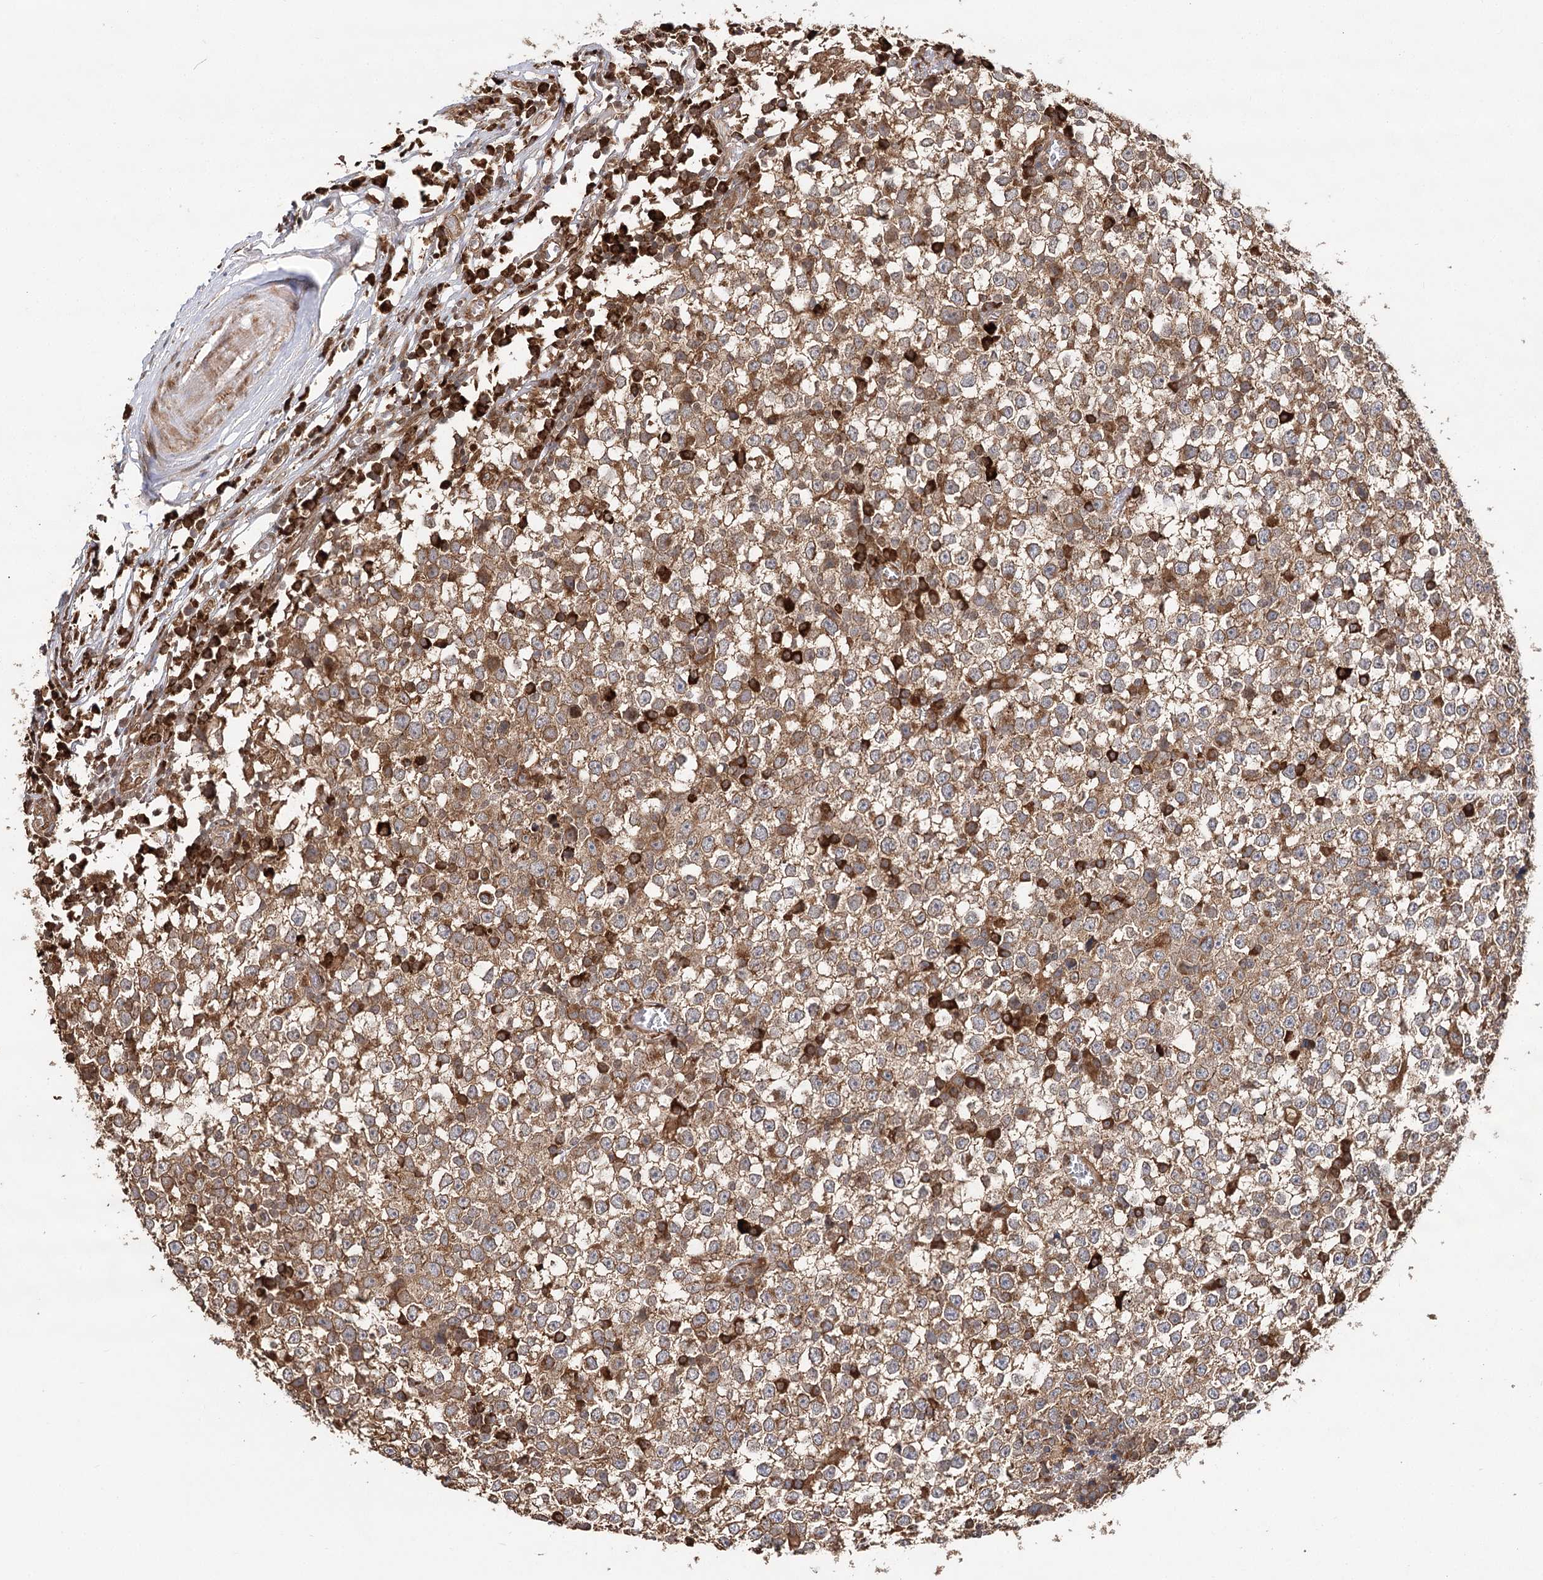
{"staining": {"intensity": "moderate", "quantity": ">75%", "location": "cytoplasmic/membranous"}, "tissue": "testis cancer", "cell_type": "Tumor cells", "image_type": "cancer", "snomed": [{"axis": "morphology", "description": "Seminoma, NOS"}, {"axis": "topography", "description": "Testis"}], "caption": "IHC of human testis seminoma demonstrates medium levels of moderate cytoplasmic/membranous expression in approximately >75% of tumor cells.", "gene": "DNAJB14", "patient": {"sex": "male", "age": 65}}